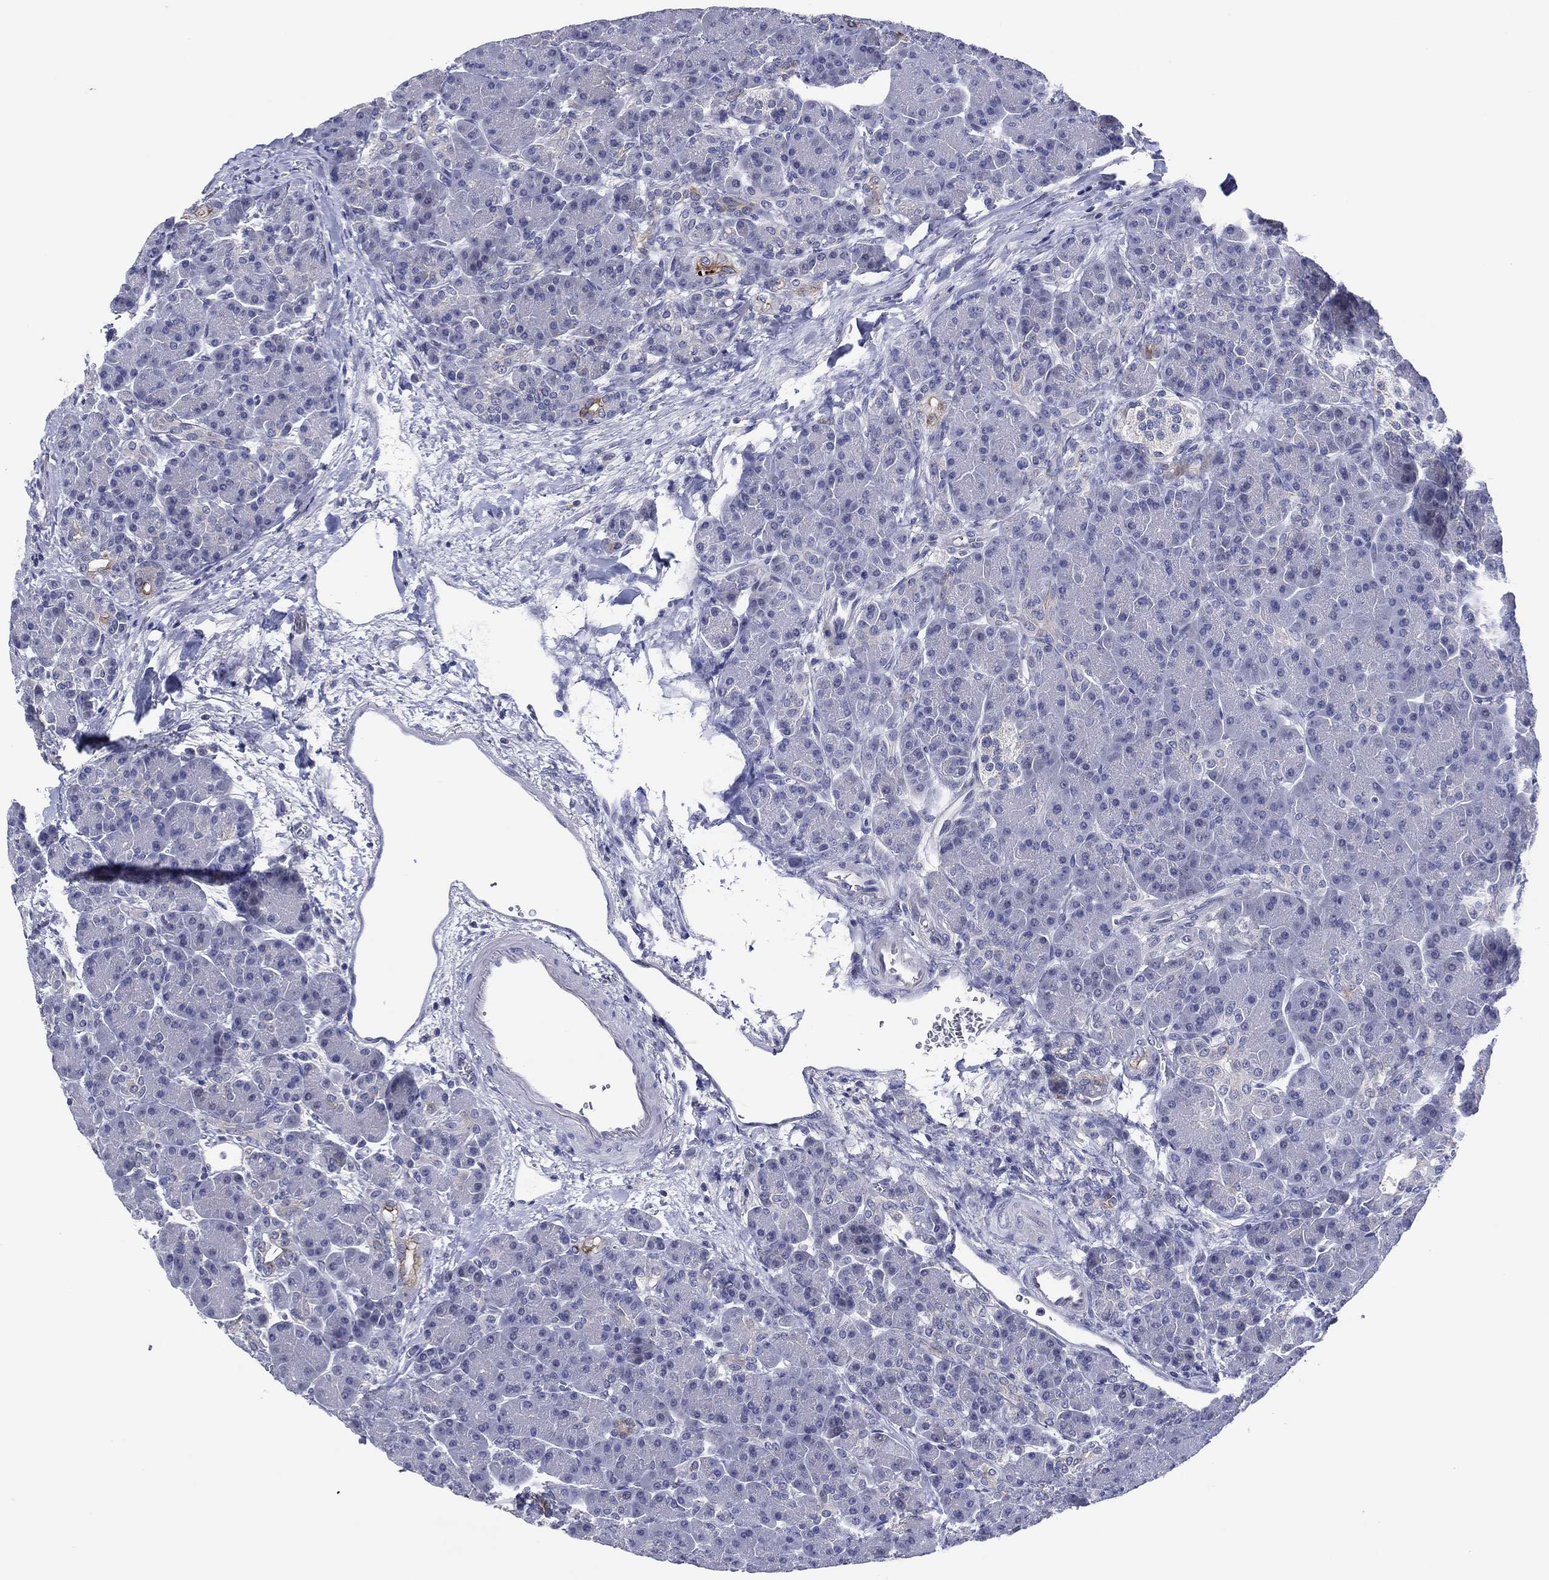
{"staining": {"intensity": "negative", "quantity": "none", "location": "none"}, "tissue": "pancreas", "cell_type": "Exocrine glandular cells", "image_type": "normal", "snomed": [{"axis": "morphology", "description": "Normal tissue, NOS"}, {"axis": "topography", "description": "Pancreas"}], "caption": "Immunohistochemistry (IHC) of unremarkable human pancreas displays no positivity in exocrine glandular cells.", "gene": "TRIM31", "patient": {"sex": "female", "age": 63}}